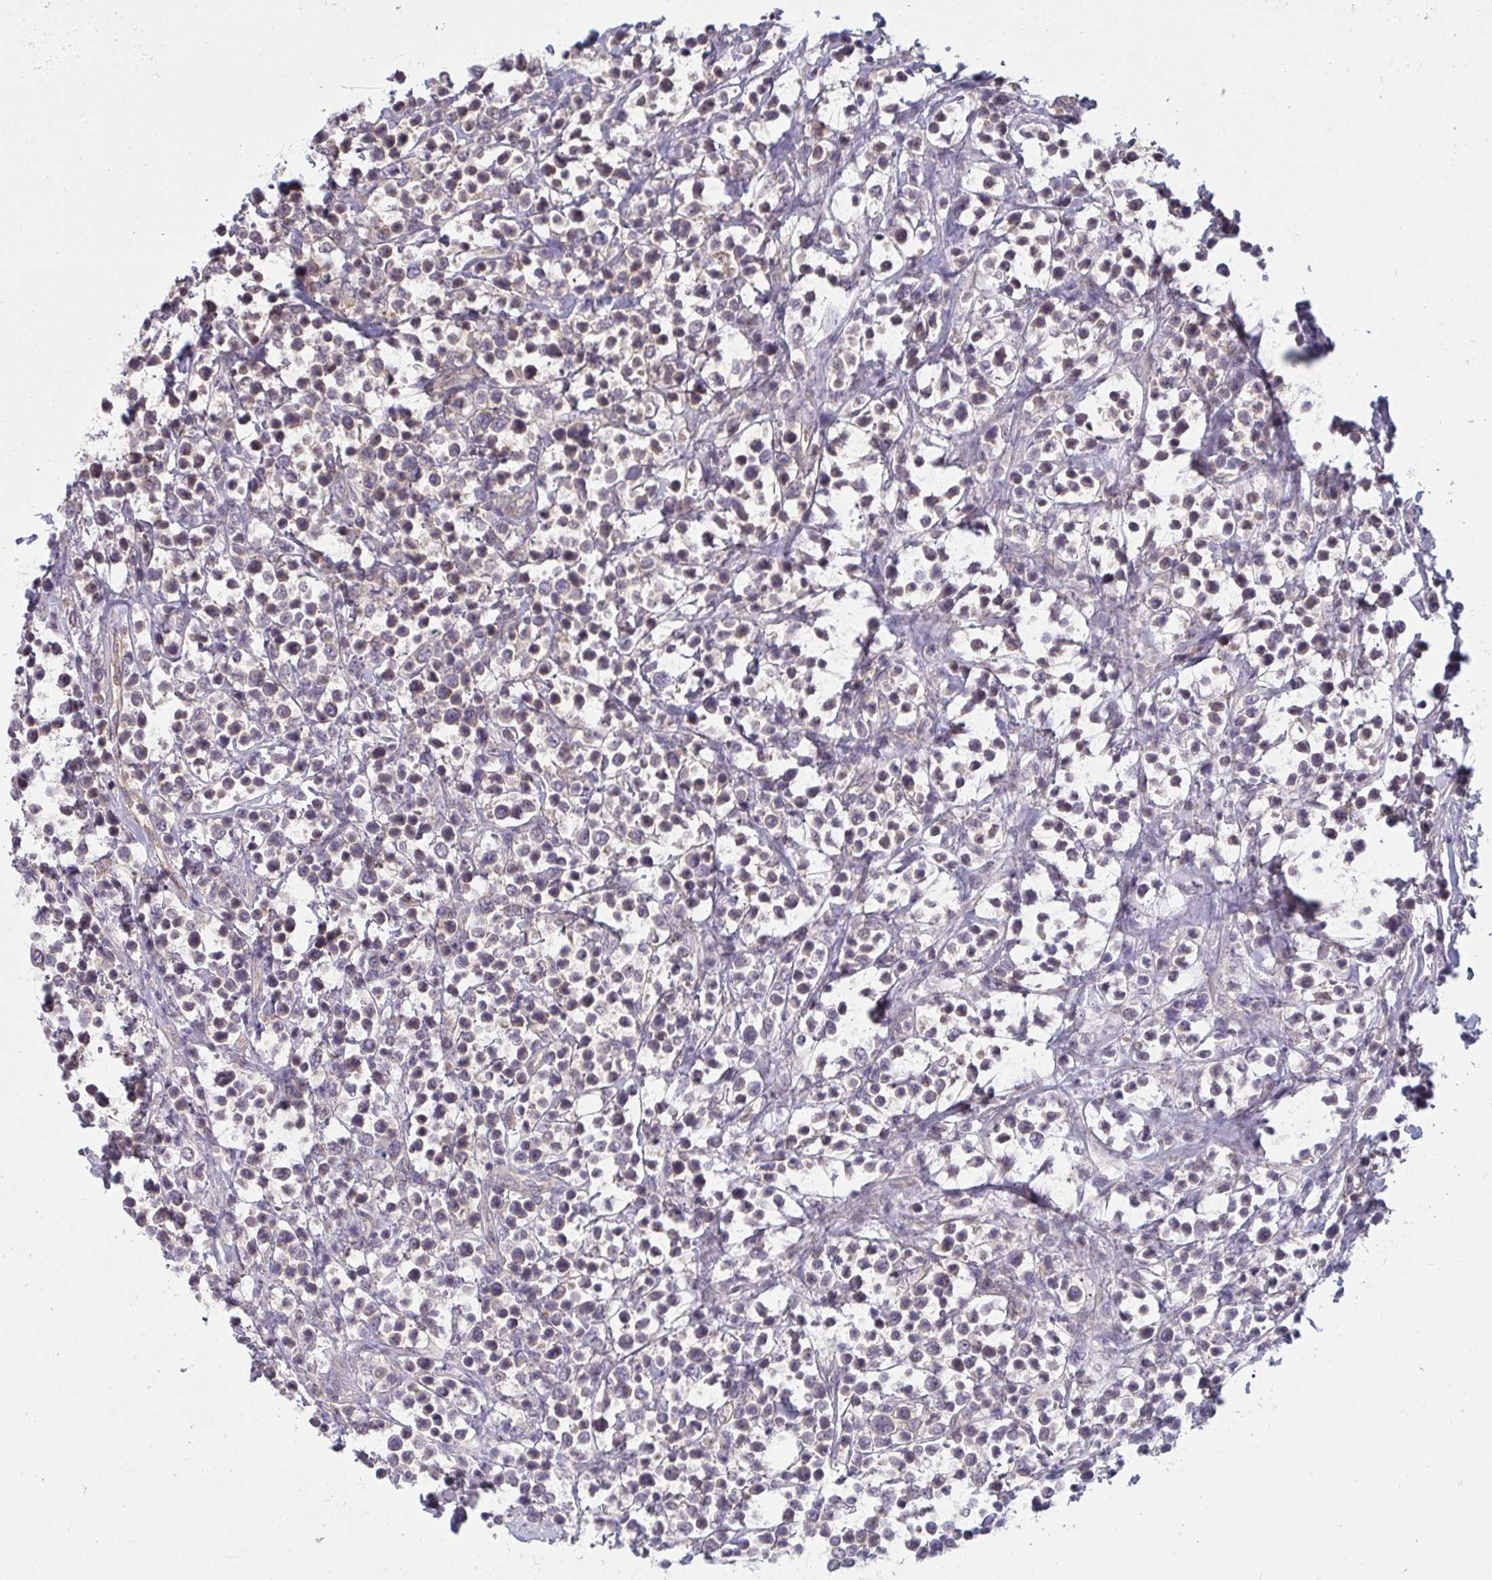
{"staining": {"intensity": "weak", "quantity": "<25%", "location": "cytoplasmic/membranous"}, "tissue": "lymphoma", "cell_type": "Tumor cells", "image_type": "cancer", "snomed": [{"axis": "morphology", "description": "Malignant lymphoma, non-Hodgkin's type, High grade"}, {"axis": "topography", "description": "Soft tissue"}], "caption": "Tumor cells are negative for protein expression in human malignant lymphoma, non-Hodgkin's type (high-grade). (Stains: DAB (3,3'-diaminobenzidine) immunohistochemistry (IHC) with hematoxylin counter stain, Microscopy: brightfield microscopy at high magnification).", "gene": "CASP9", "patient": {"sex": "female", "age": 56}}